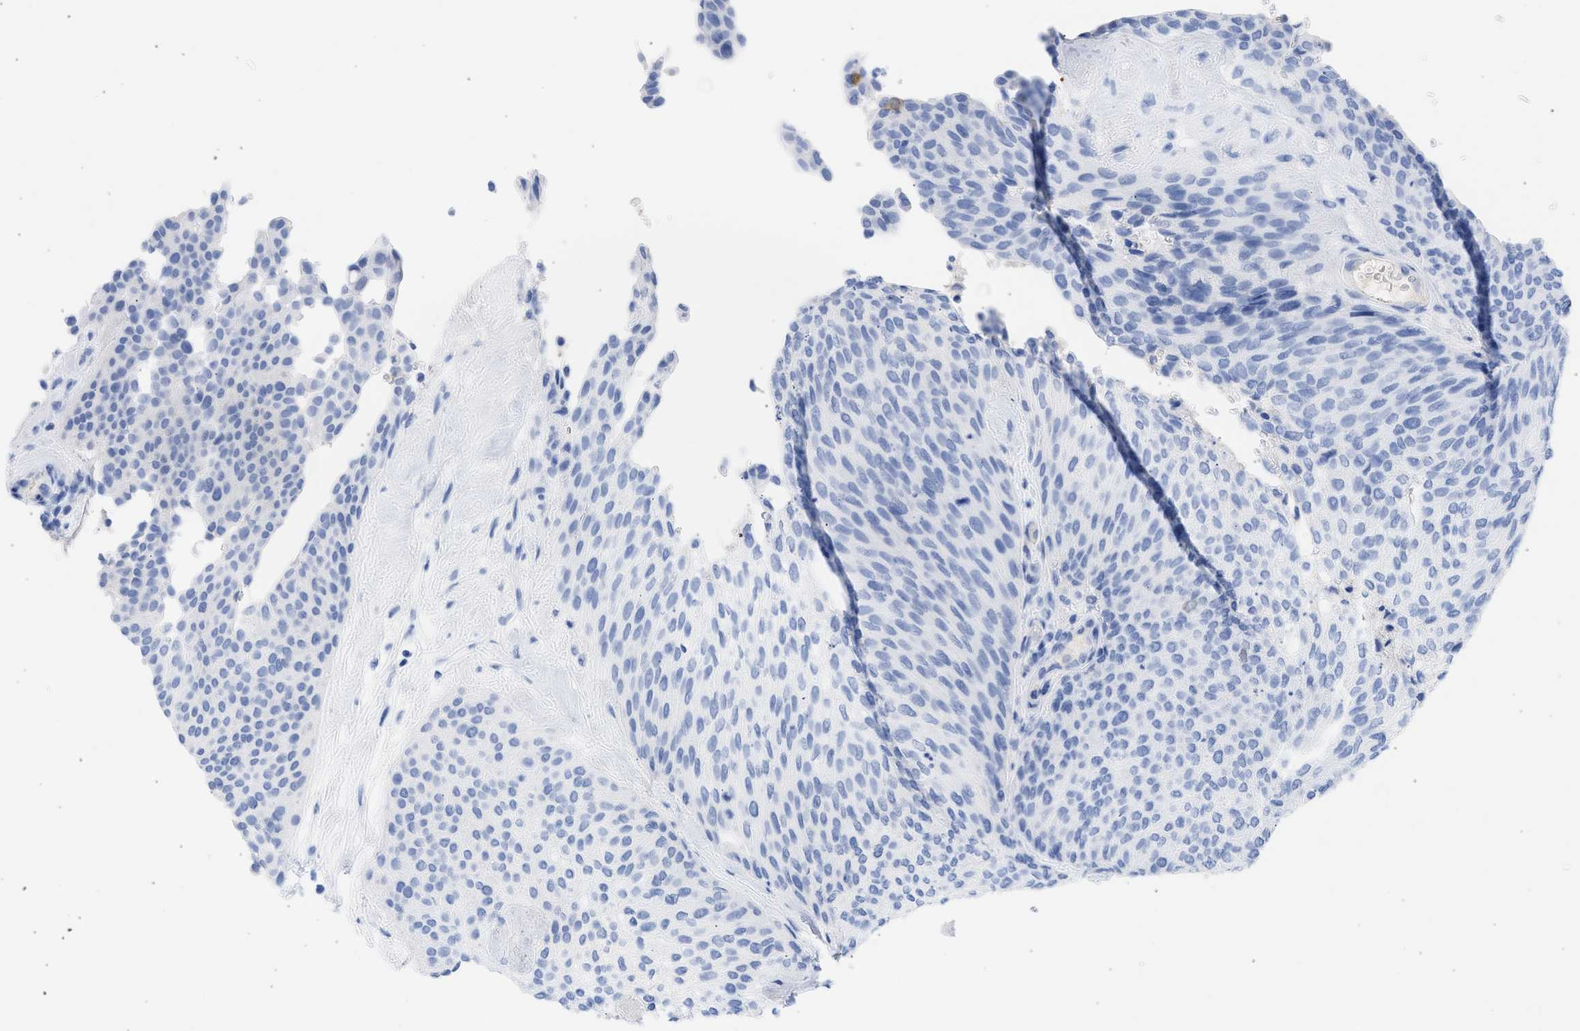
{"staining": {"intensity": "negative", "quantity": "none", "location": "none"}, "tissue": "urothelial cancer", "cell_type": "Tumor cells", "image_type": "cancer", "snomed": [{"axis": "morphology", "description": "Urothelial carcinoma, Low grade"}, {"axis": "topography", "description": "Urinary bladder"}], "caption": "A high-resolution micrograph shows immunohistochemistry (IHC) staining of urothelial cancer, which shows no significant staining in tumor cells.", "gene": "RSPH1", "patient": {"sex": "female", "age": 79}}